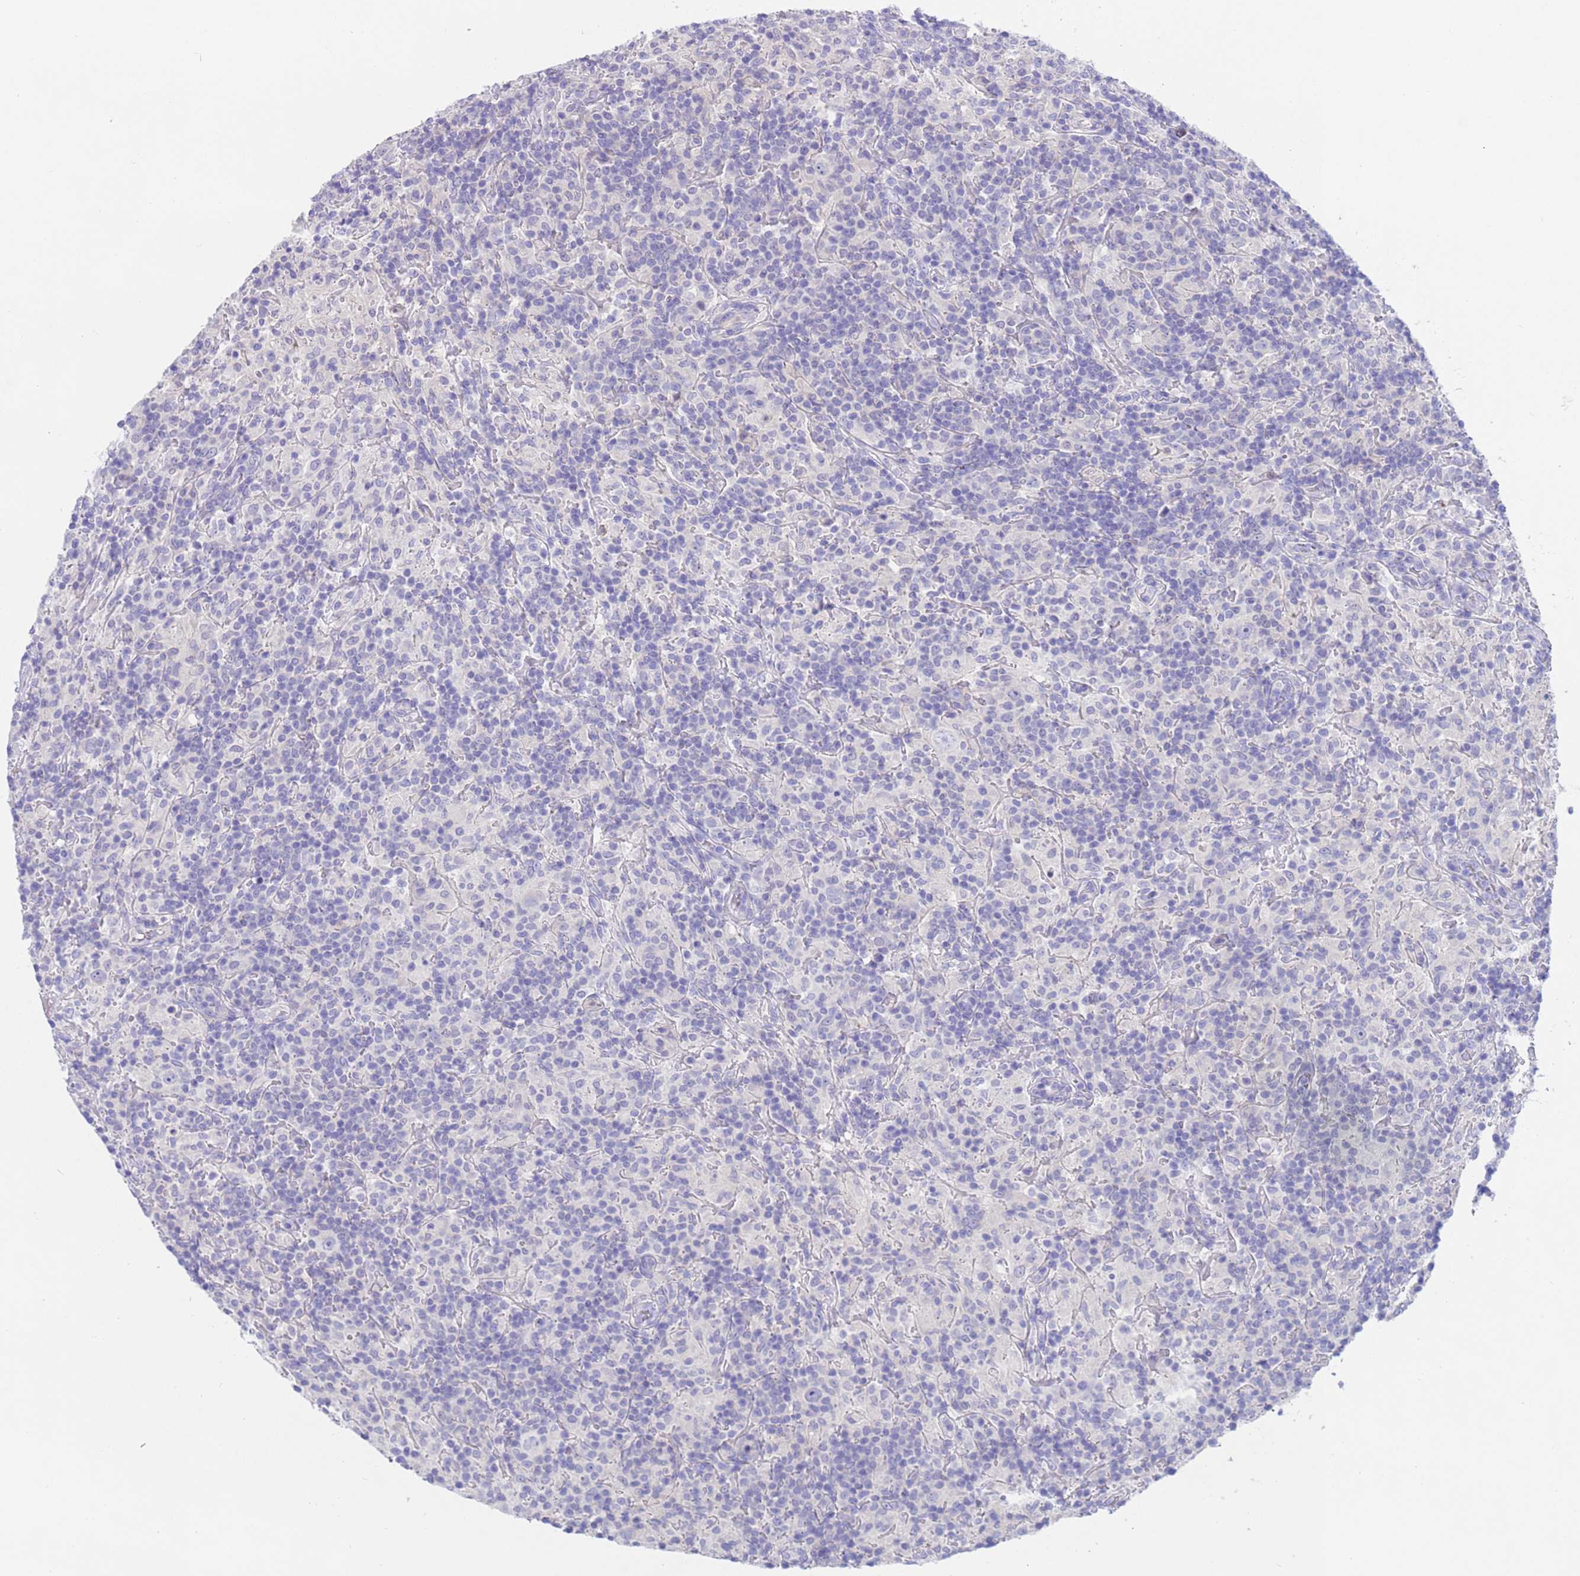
{"staining": {"intensity": "negative", "quantity": "none", "location": "none"}, "tissue": "lymphoma", "cell_type": "Tumor cells", "image_type": "cancer", "snomed": [{"axis": "morphology", "description": "Hodgkin's disease, NOS"}, {"axis": "topography", "description": "Lymph node"}], "caption": "High magnification brightfield microscopy of lymphoma stained with DAB (brown) and counterstained with hematoxylin (blue): tumor cells show no significant positivity.", "gene": "USP38", "patient": {"sex": "male", "age": 70}}